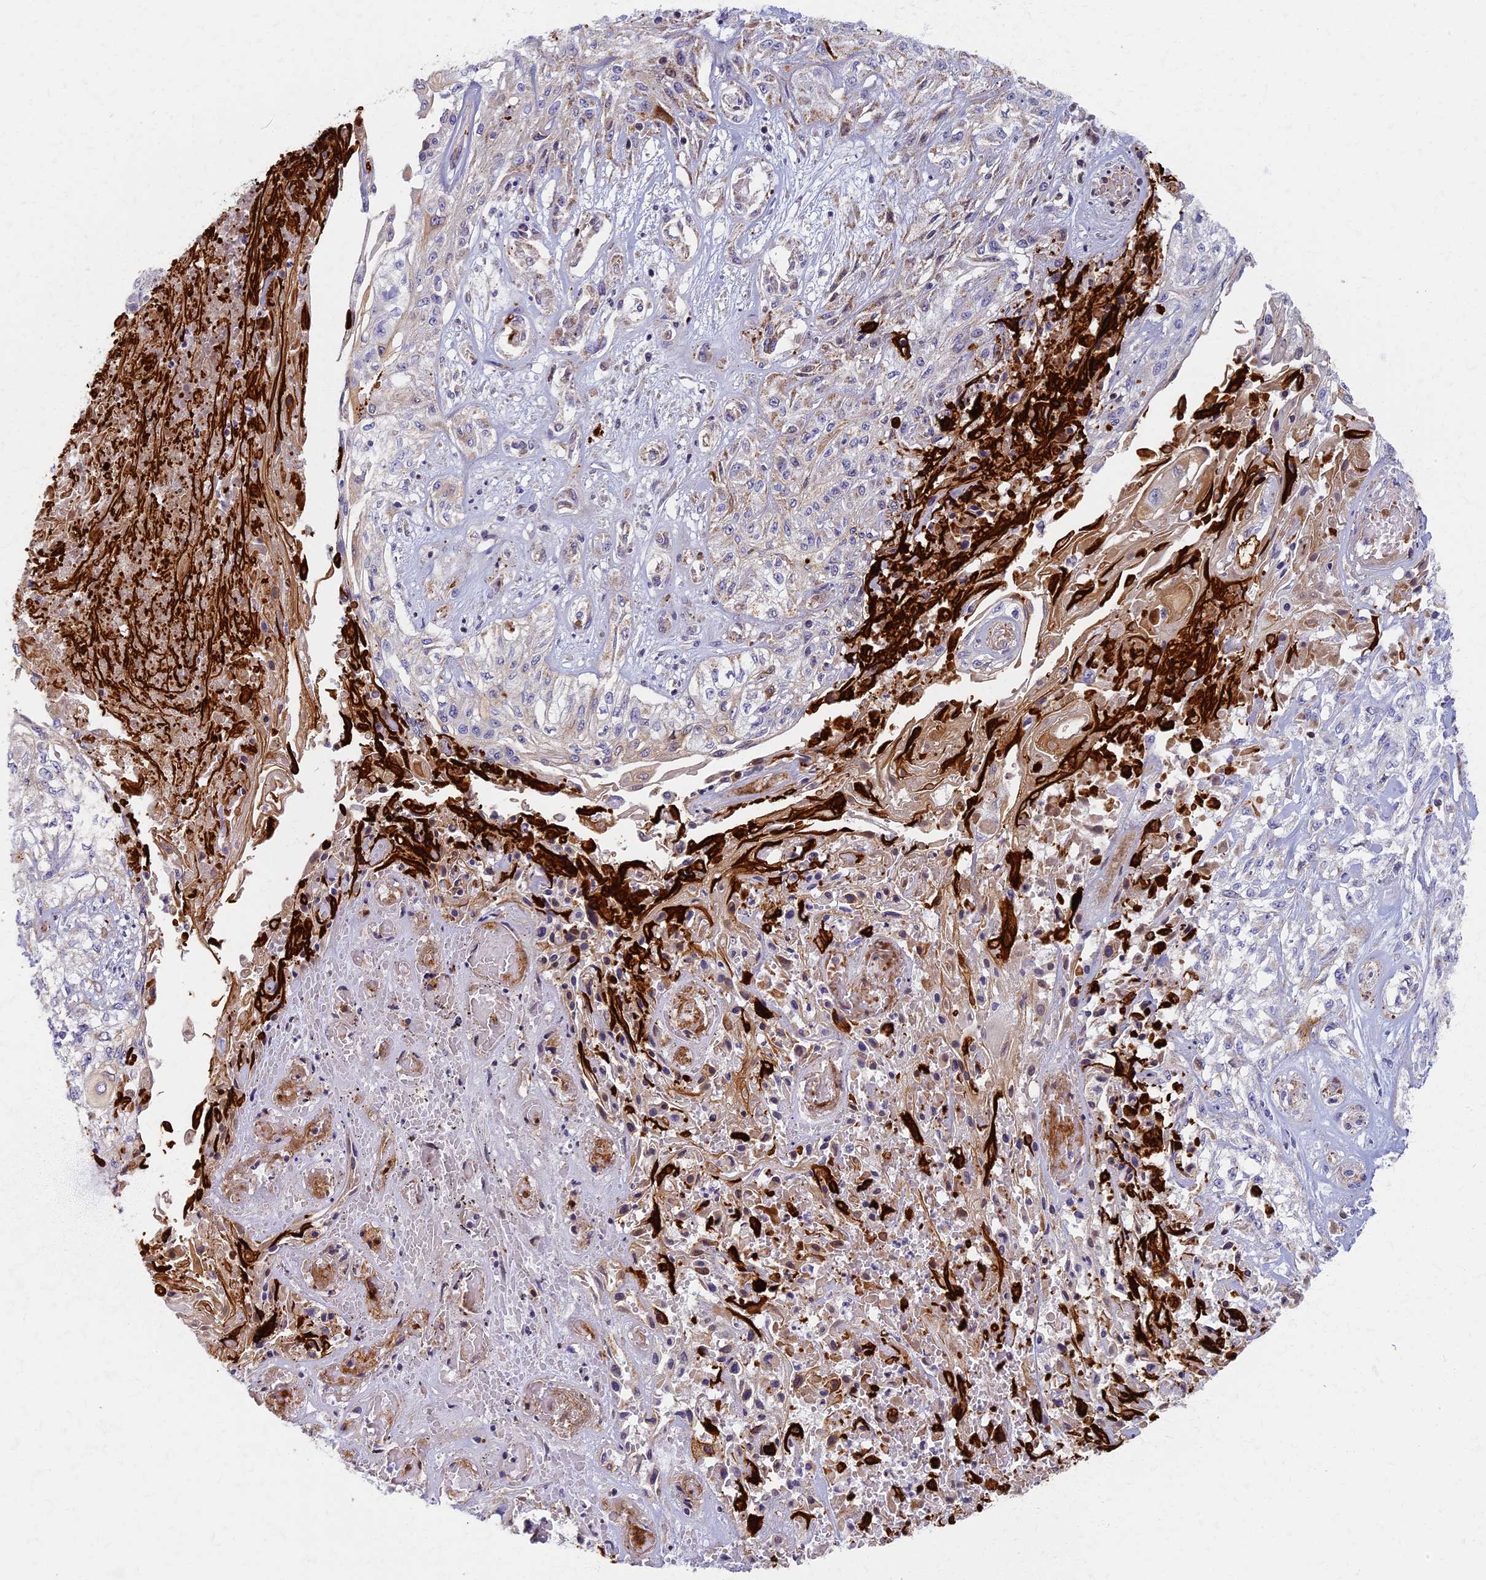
{"staining": {"intensity": "weak", "quantity": "<25%", "location": "cytoplasmic/membranous"}, "tissue": "skin cancer", "cell_type": "Tumor cells", "image_type": "cancer", "snomed": [{"axis": "morphology", "description": "Squamous cell carcinoma, NOS"}, {"axis": "morphology", "description": "Squamous cell carcinoma, metastatic, NOS"}, {"axis": "topography", "description": "Skin"}, {"axis": "topography", "description": "Lymph node"}], "caption": "Immunohistochemistry photomicrograph of neoplastic tissue: metastatic squamous cell carcinoma (skin) stained with DAB (3,3'-diaminobenzidine) demonstrates no significant protein staining in tumor cells.", "gene": "MRPS25", "patient": {"sex": "male", "age": 75}}